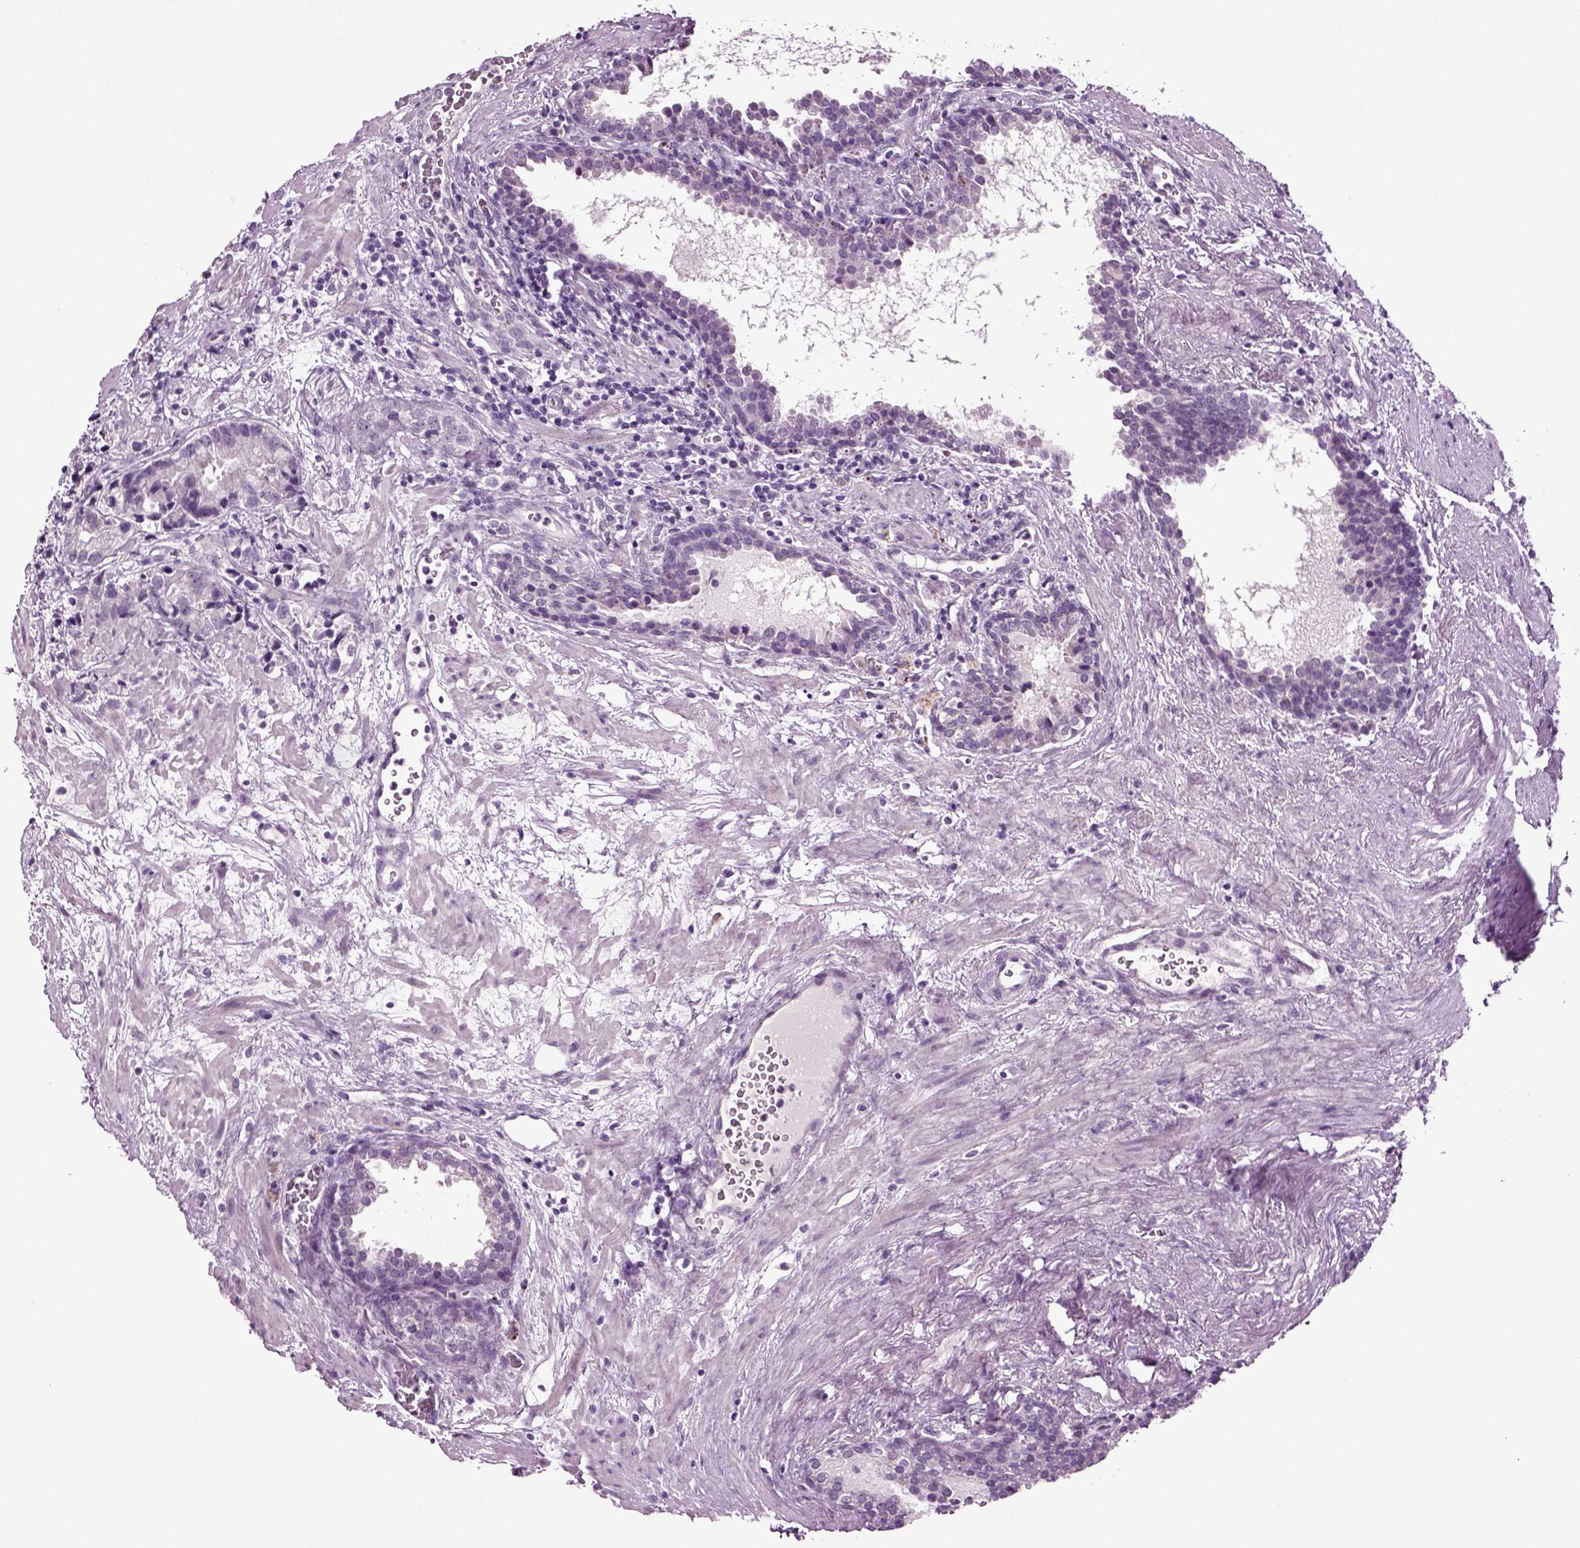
{"staining": {"intensity": "negative", "quantity": "none", "location": "none"}, "tissue": "prostate cancer", "cell_type": "Tumor cells", "image_type": "cancer", "snomed": [{"axis": "morphology", "description": "Adenocarcinoma, NOS"}, {"axis": "topography", "description": "Prostate and seminal vesicle, NOS"}], "caption": "High magnification brightfield microscopy of prostate cancer (adenocarcinoma) stained with DAB (3,3'-diaminobenzidine) (brown) and counterstained with hematoxylin (blue): tumor cells show no significant expression.", "gene": "SLC17A6", "patient": {"sex": "male", "age": 63}}